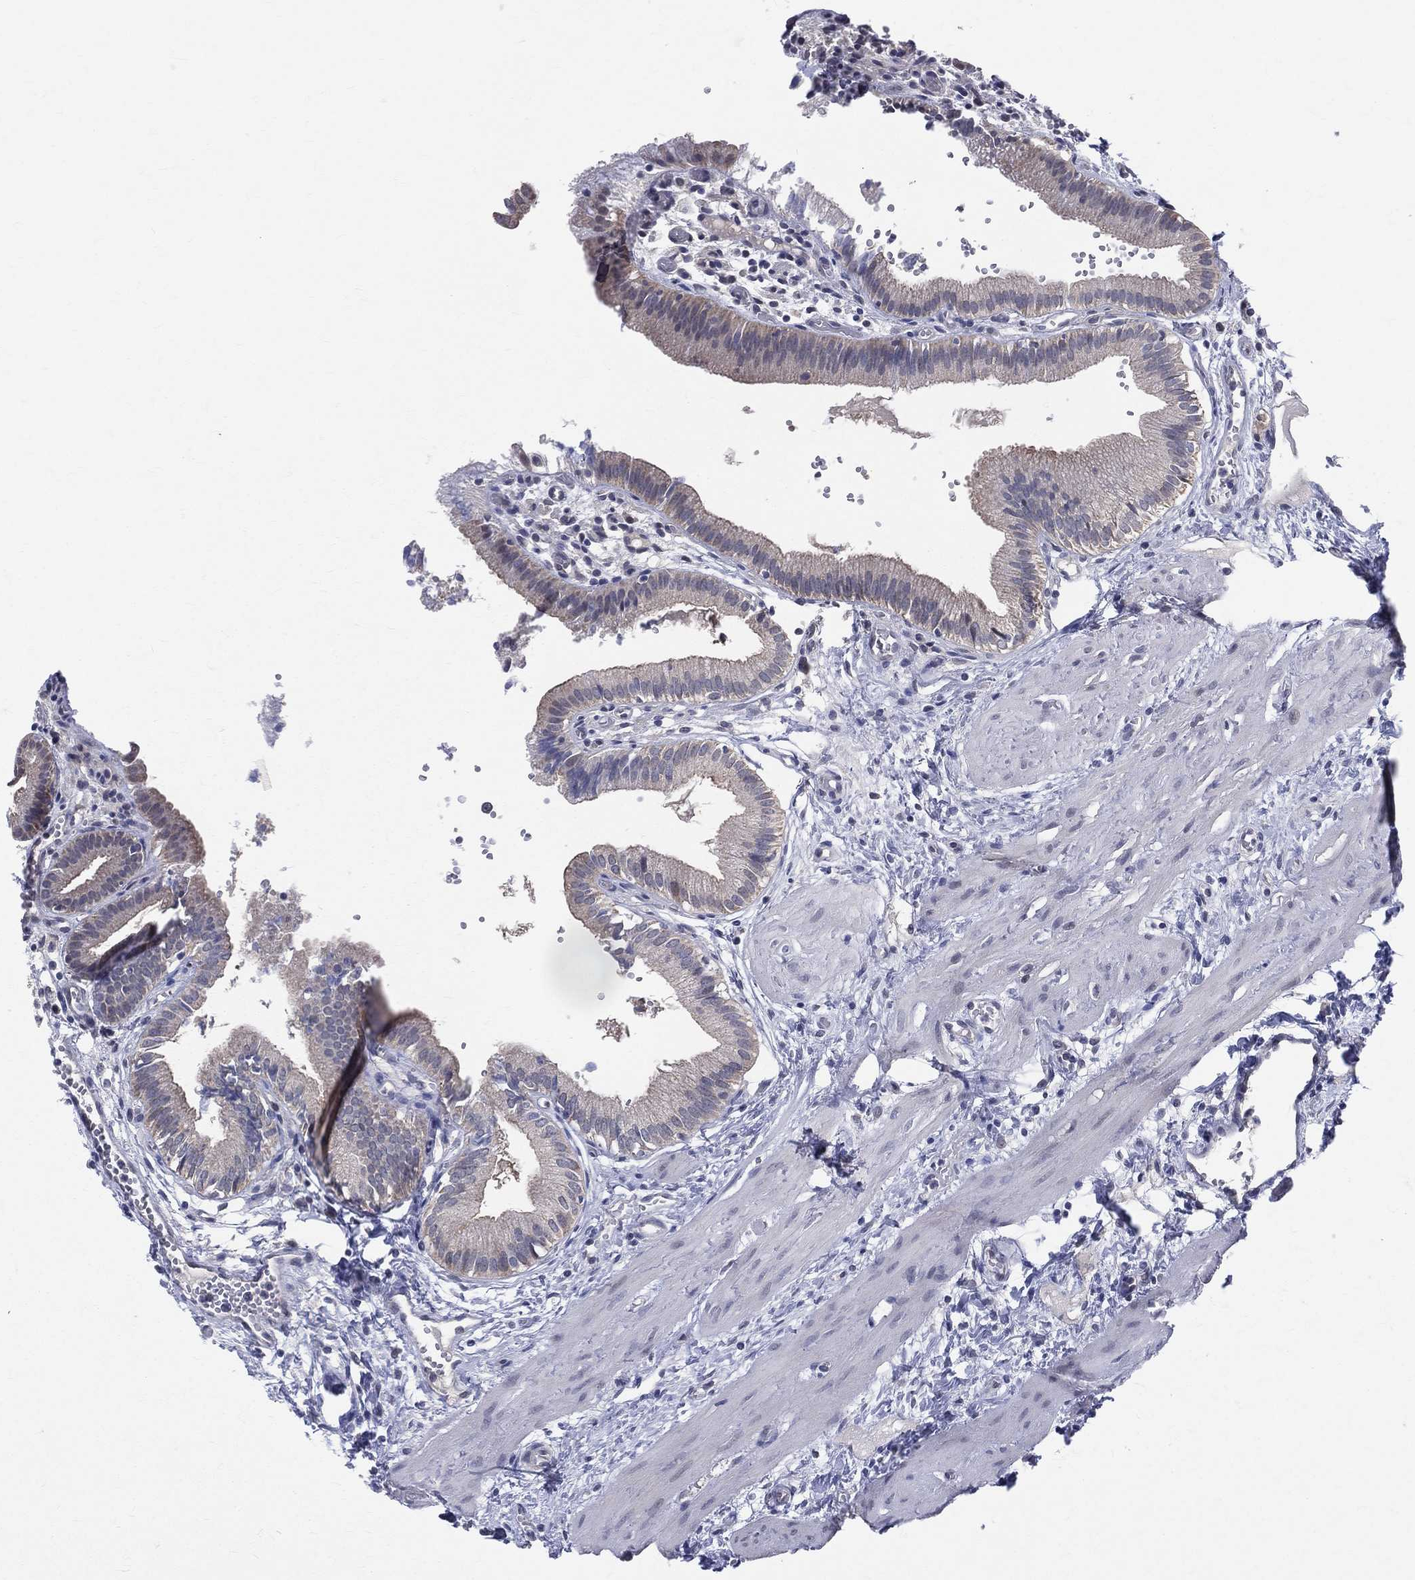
{"staining": {"intensity": "weak", "quantity": "<25%", "location": "cytoplasmic/membranous"}, "tissue": "gallbladder", "cell_type": "Glandular cells", "image_type": "normal", "snomed": [{"axis": "morphology", "description": "Normal tissue, NOS"}, {"axis": "topography", "description": "Gallbladder"}], "caption": "This is an immunohistochemistry photomicrograph of normal human gallbladder. There is no expression in glandular cells.", "gene": "DLG4", "patient": {"sex": "female", "age": 24}}